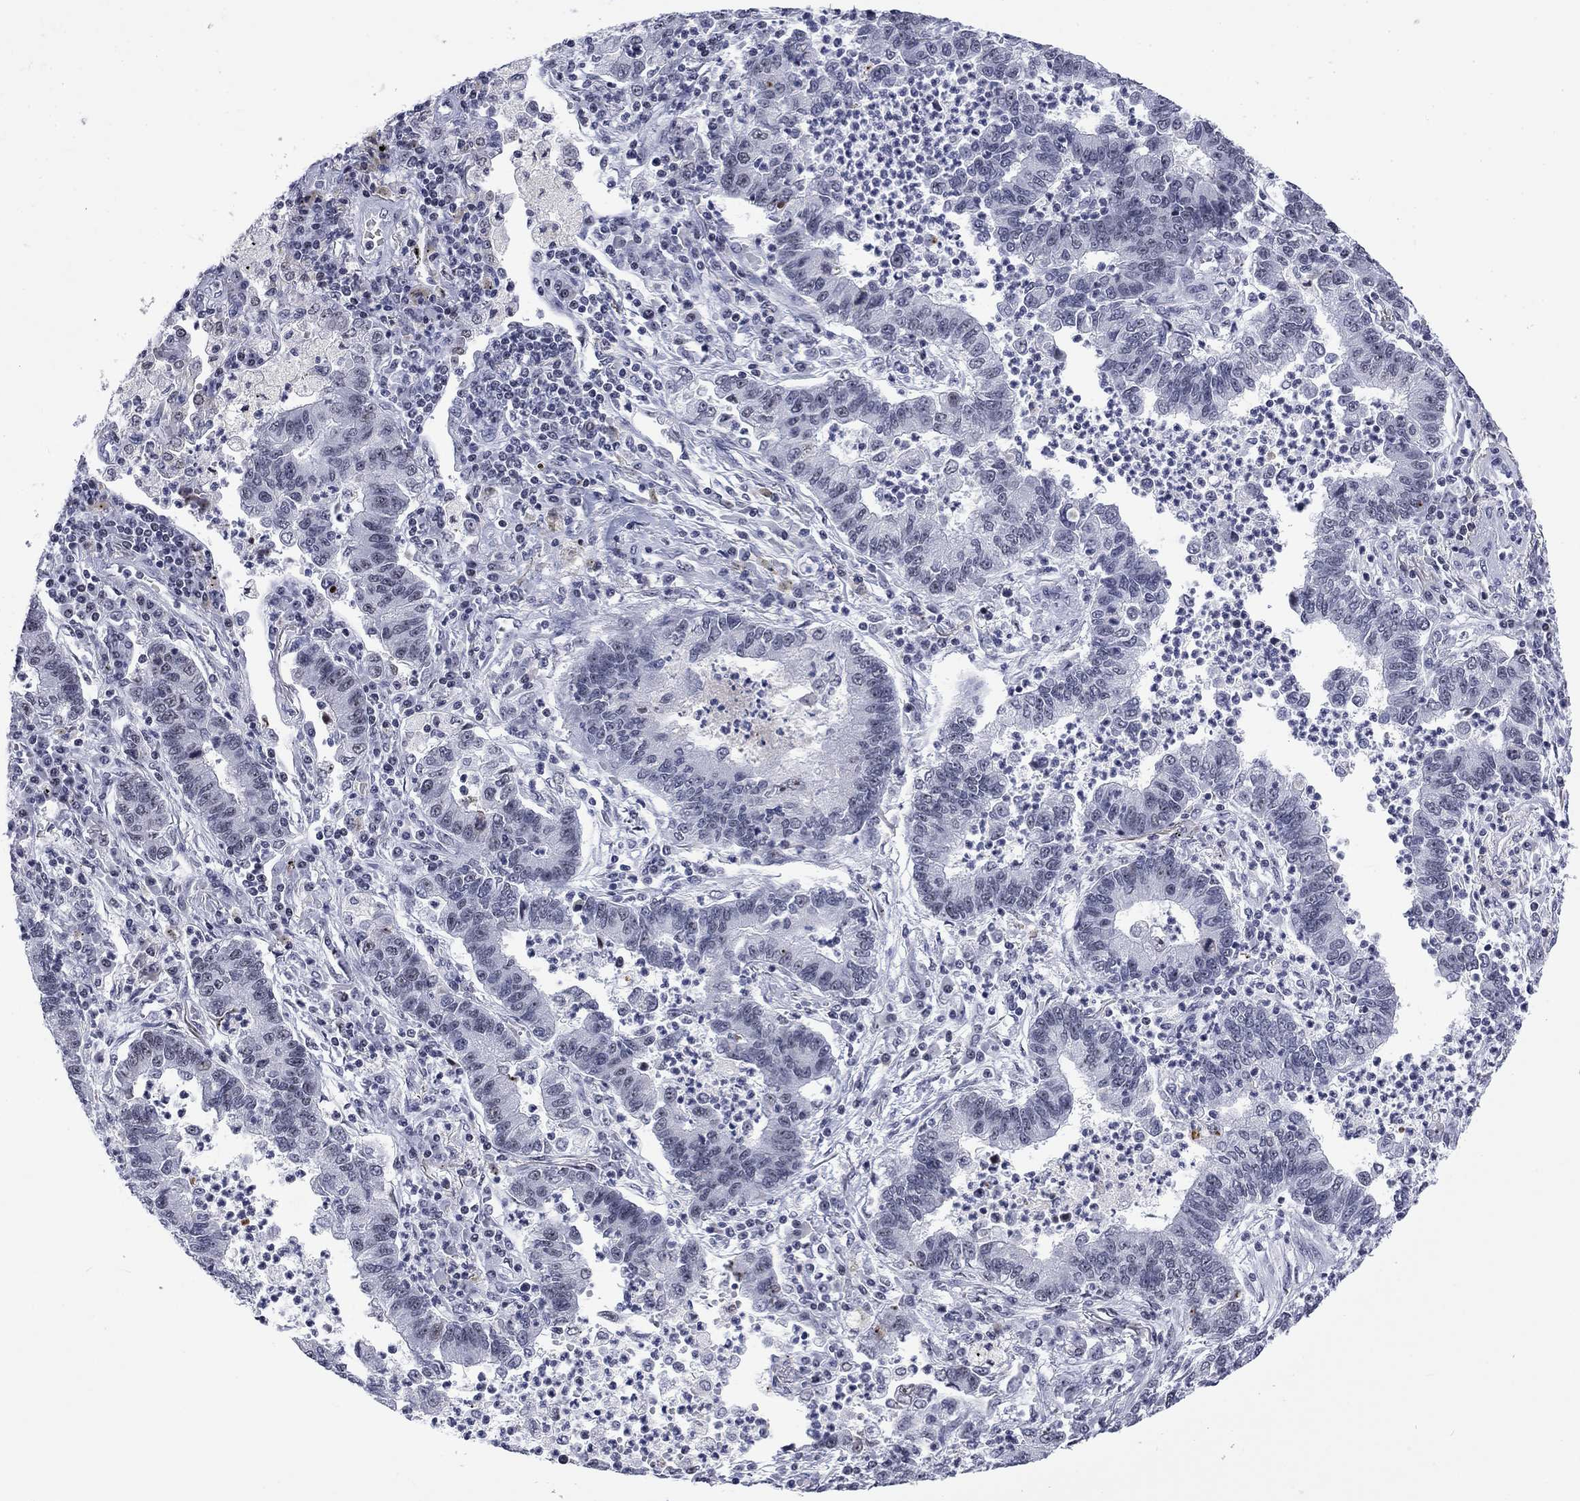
{"staining": {"intensity": "negative", "quantity": "none", "location": "none"}, "tissue": "lung cancer", "cell_type": "Tumor cells", "image_type": "cancer", "snomed": [{"axis": "morphology", "description": "Adenocarcinoma, NOS"}, {"axis": "topography", "description": "Lung"}], "caption": "Tumor cells show no significant protein staining in adenocarcinoma (lung).", "gene": "CSRNP3", "patient": {"sex": "female", "age": 57}}